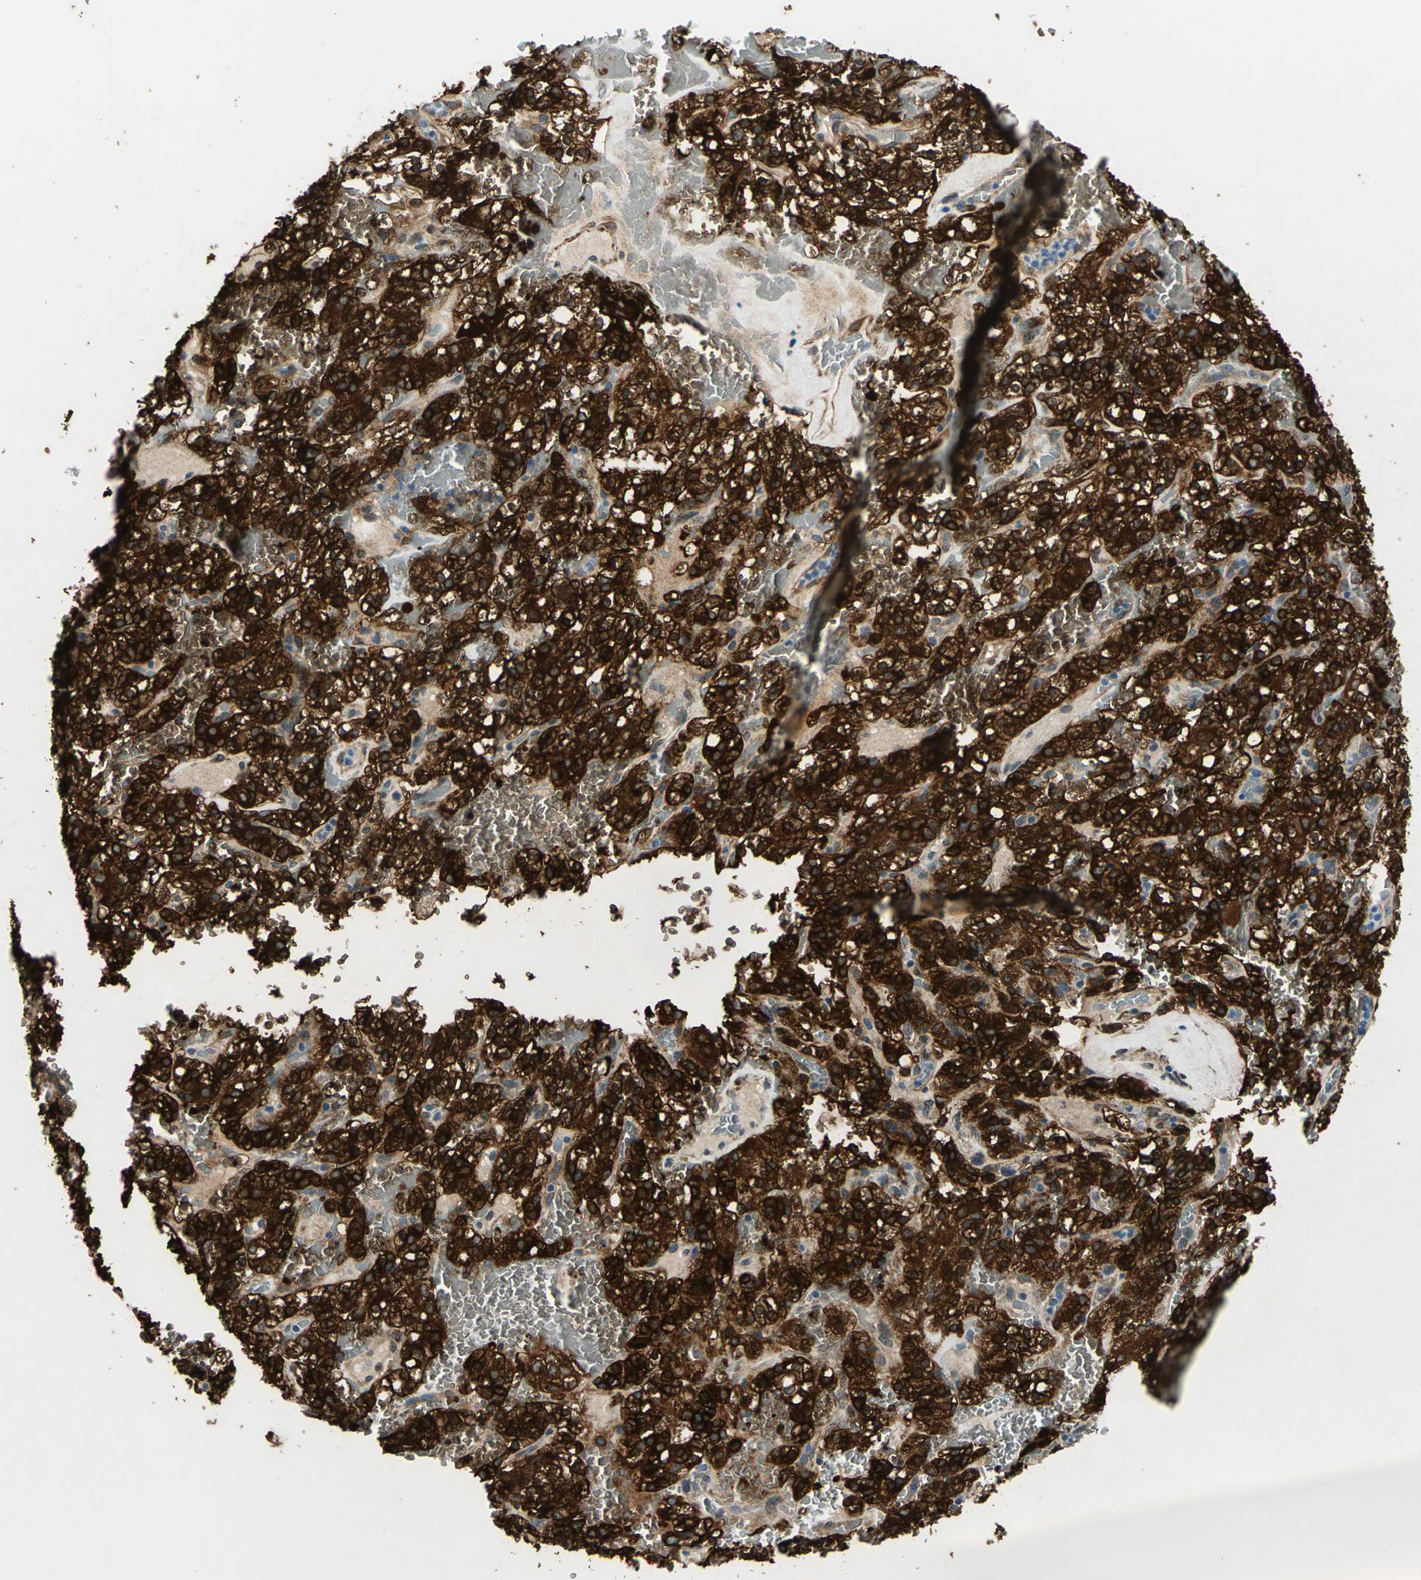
{"staining": {"intensity": "strong", "quantity": ">75%", "location": "cytoplasmic/membranous"}, "tissue": "renal cancer", "cell_type": "Tumor cells", "image_type": "cancer", "snomed": [{"axis": "morphology", "description": "Normal tissue, NOS"}, {"axis": "morphology", "description": "Adenocarcinoma, NOS"}, {"axis": "topography", "description": "Kidney"}], "caption": "This micrograph reveals renal cancer (adenocarcinoma) stained with immunohistochemistry (IHC) to label a protein in brown. The cytoplasmic/membranous of tumor cells show strong positivity for the protein. Nuclei are counter-stained blue.", "gene": "HSPB1", "patient": {"sex": "female", "age": 72}}